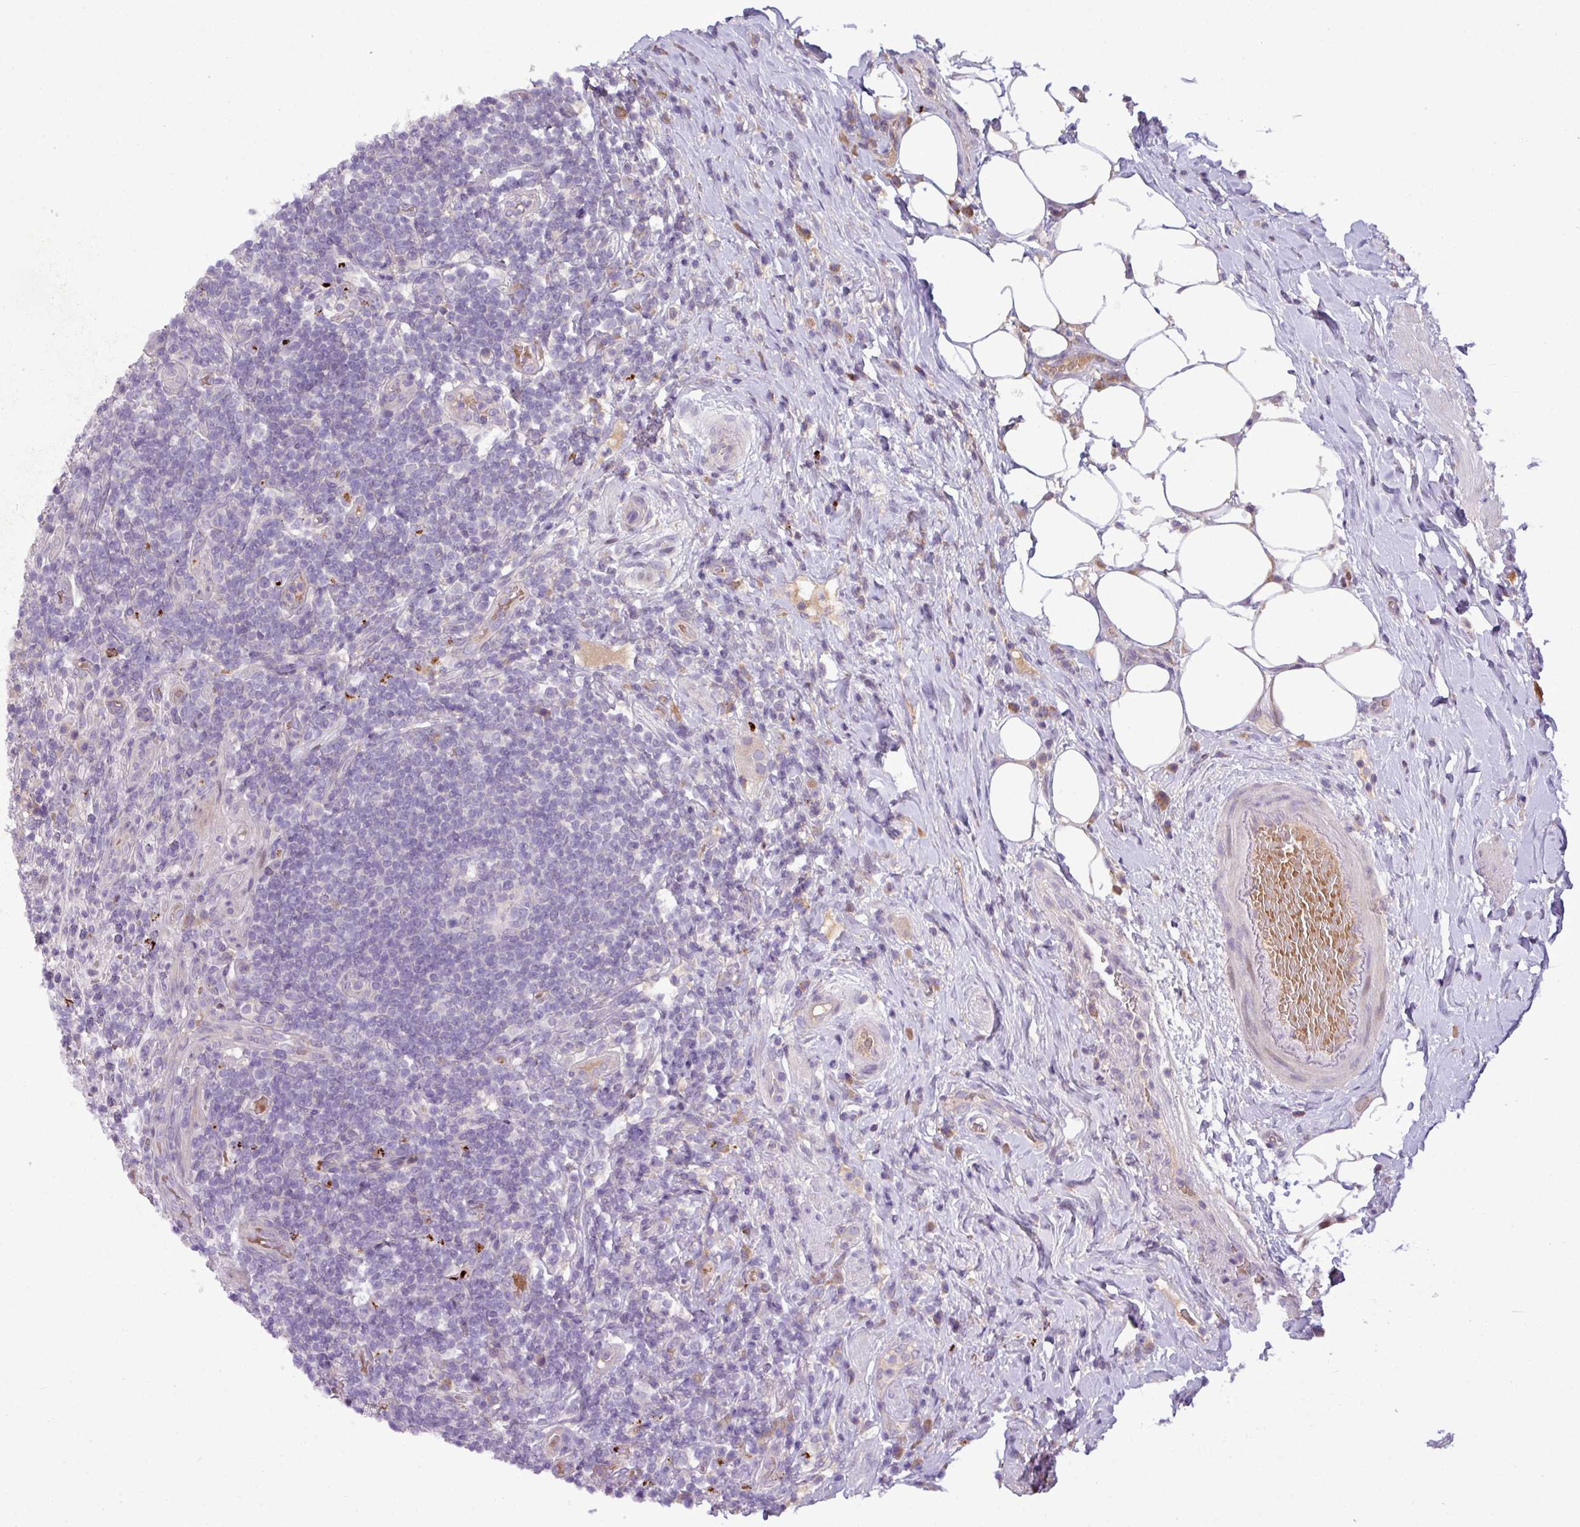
{"staining": {"intensity": "strong", "quantity": "<25%", "location": "cytoplasmic/membranous"}, "tissue": "appendix", "cell_type": "Glandular cells", "image_type": "normal", "snomed": [{"axis": "morphology", "description": "Normal tissue, NOS"}, {"axis": "topography", "description": "Appendix"}], "caption": "Immunohistochemical staining of normal appendix reveals <25% levels of strong cytoplasmic/membranous protein positivity in approximately <25% of glandular cells.", "gene": "IL17A", "patient": {"sex": "female", "age": 43}}